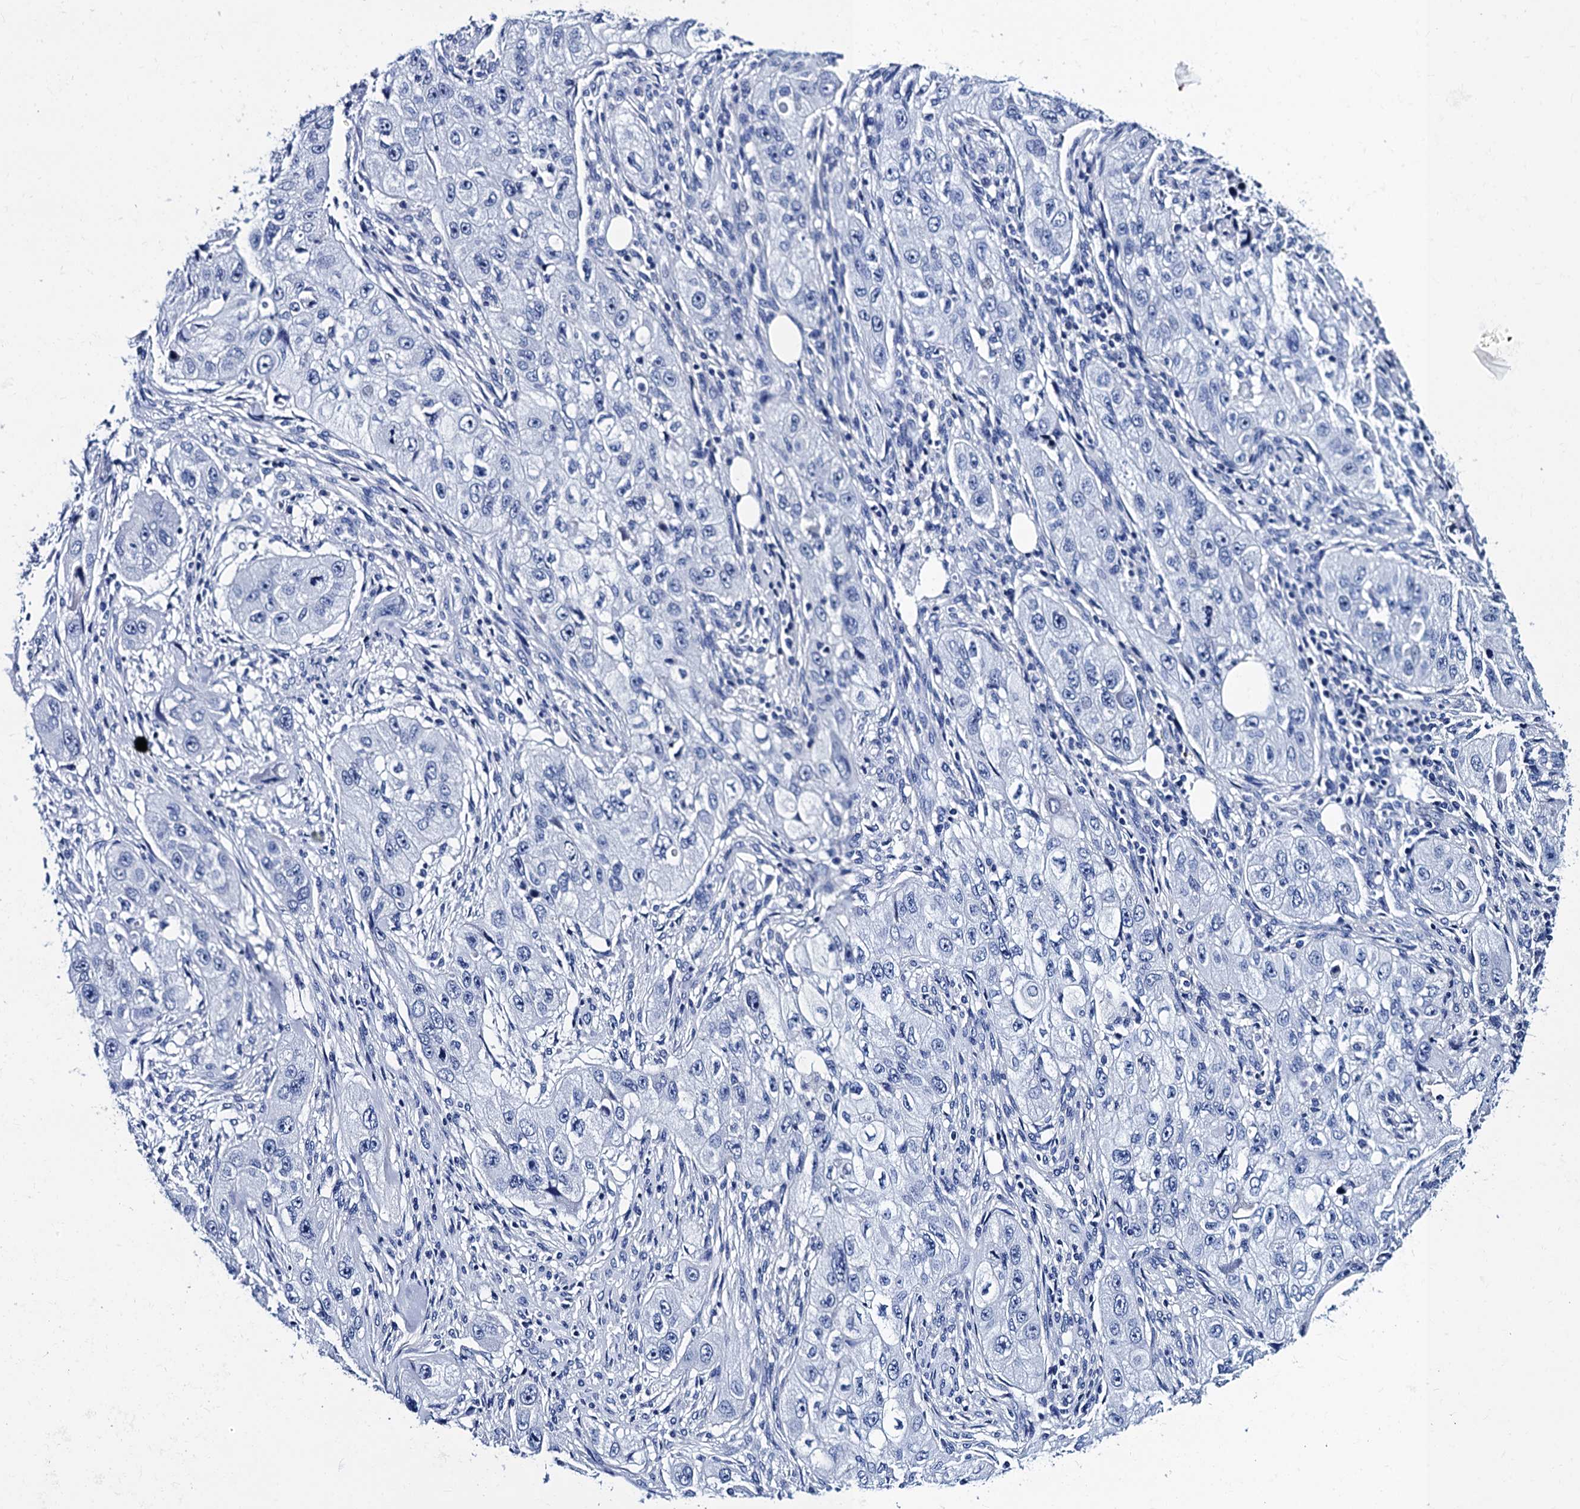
{"staining": {"intensity": "negative", "quantity": "none", "location": "none"}, "tissue": "skin cancer", "cell_type": "Tumor cells", "image_type": "cancer", "snomed": [{"axis": "morphology", "description": "Squamous cell carcinoma, NOS"}, {"axis": "topography", "description": "Skin"}, {"axis": "topography", "description": "Subcutis"}], "caption": "IHC of skin cancer displays no expression in tumor cells.", "gene": "MYBPC3", "patient": {"sex": "male", "age": 73}}